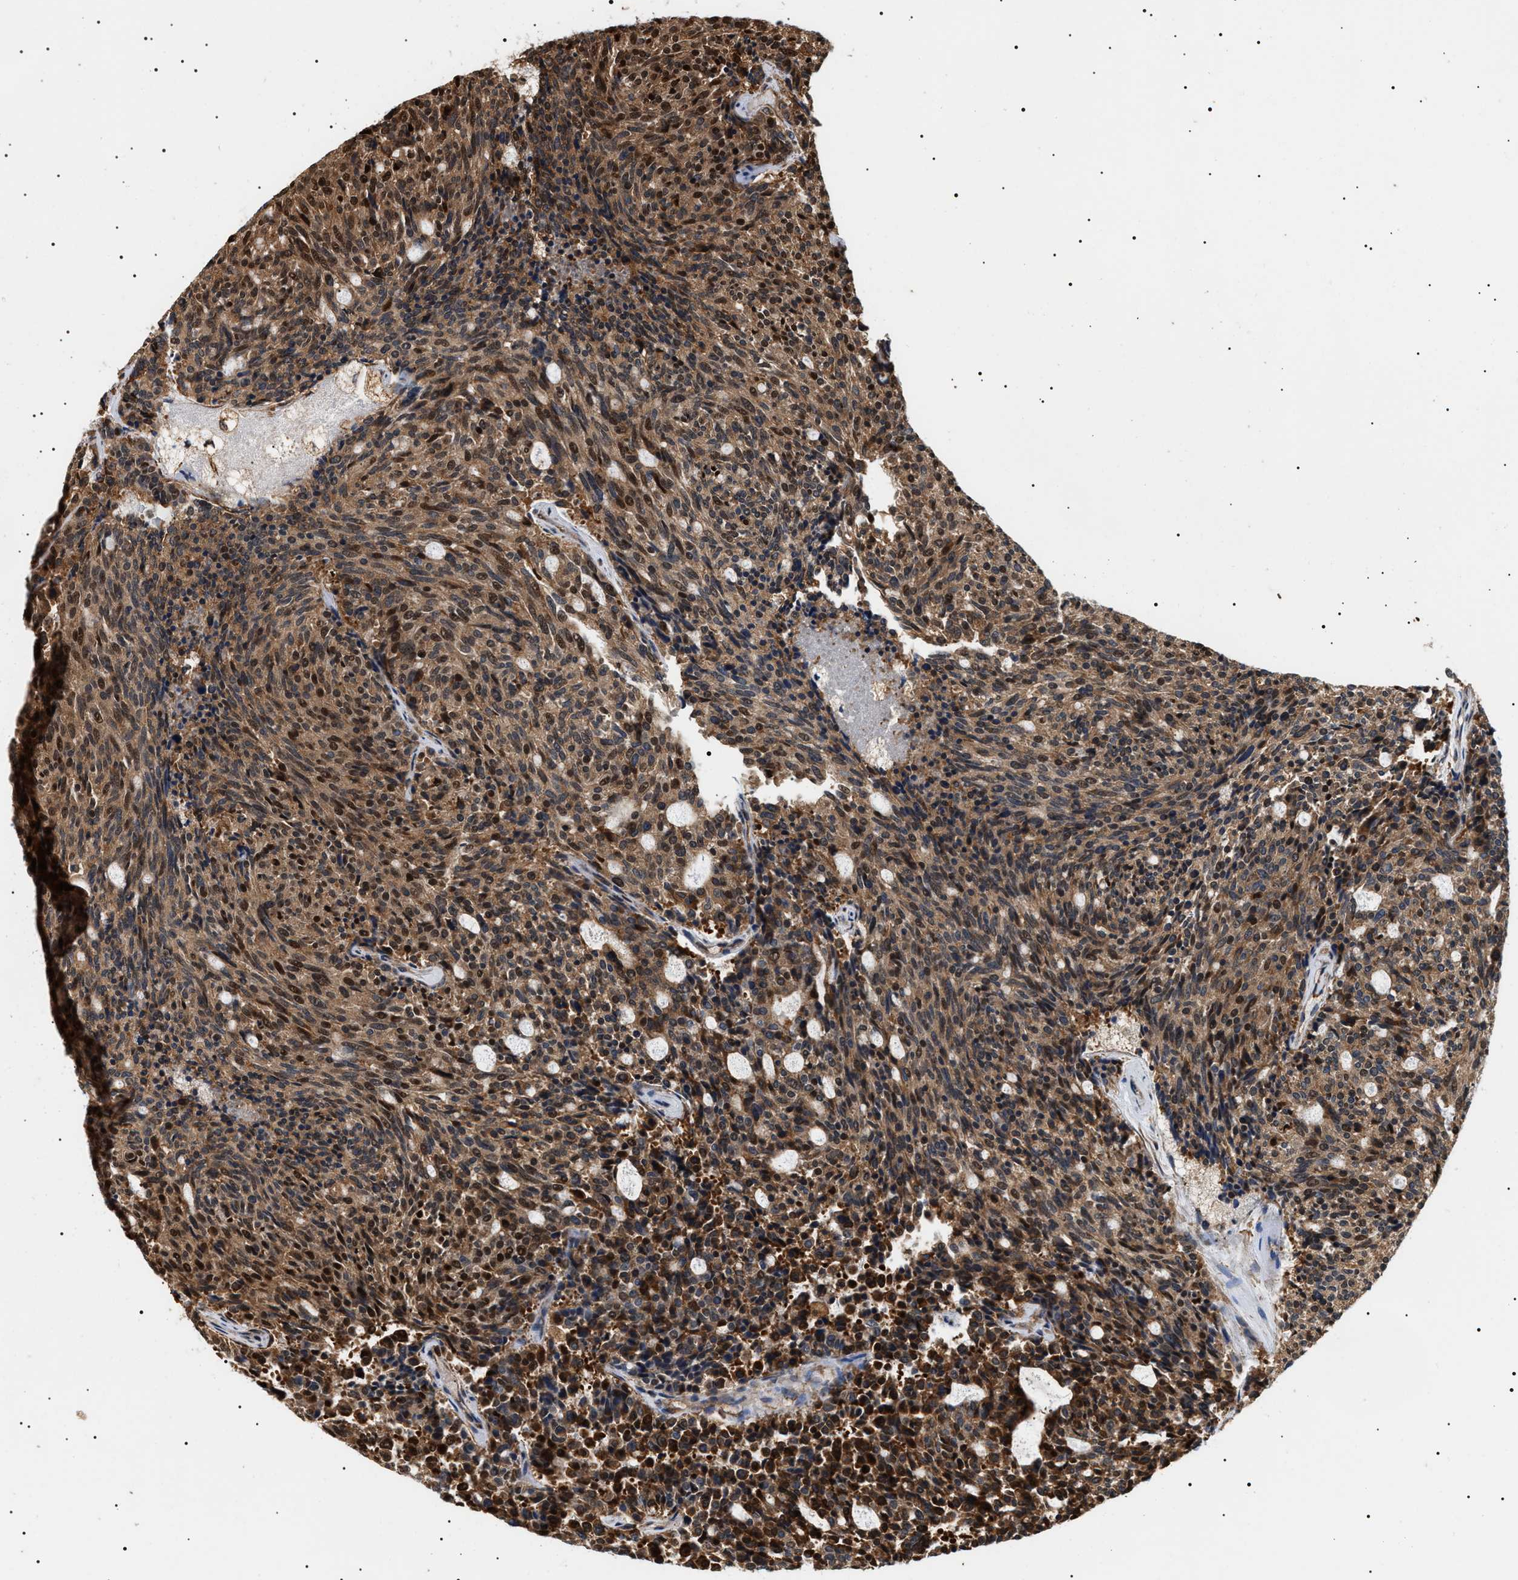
{"staining": {"intensity": "strong", "quantity": "25%-75%", "location": "cytoplasmic/membranous,nuclear"}, "tissue": "carcinoid", "cell_type": "Tumor cells", "image_type": "cancer", "snomed": [{"axis": "morphology", "description": "Carcinoid, malignant, NOS"}, {"axis": "topography", "description": "Pancreas"}], "caption": "Immunohistochemistry (IHC) staining of carcinoid (malignant), which demonstrates high levels of strong cytoplasmic/membranous and nuclear staining in approximately 25%-75% of tumor cells indicating strong cytoplasmic/membranous and nuclear protein positivity. The staining was performed using DAB (brown) for protein detection and nuclei were counterstained in hematoxylin (blue).", "gene": "SH3GLB2", "patient": {"sex": "female", "age": 54}}